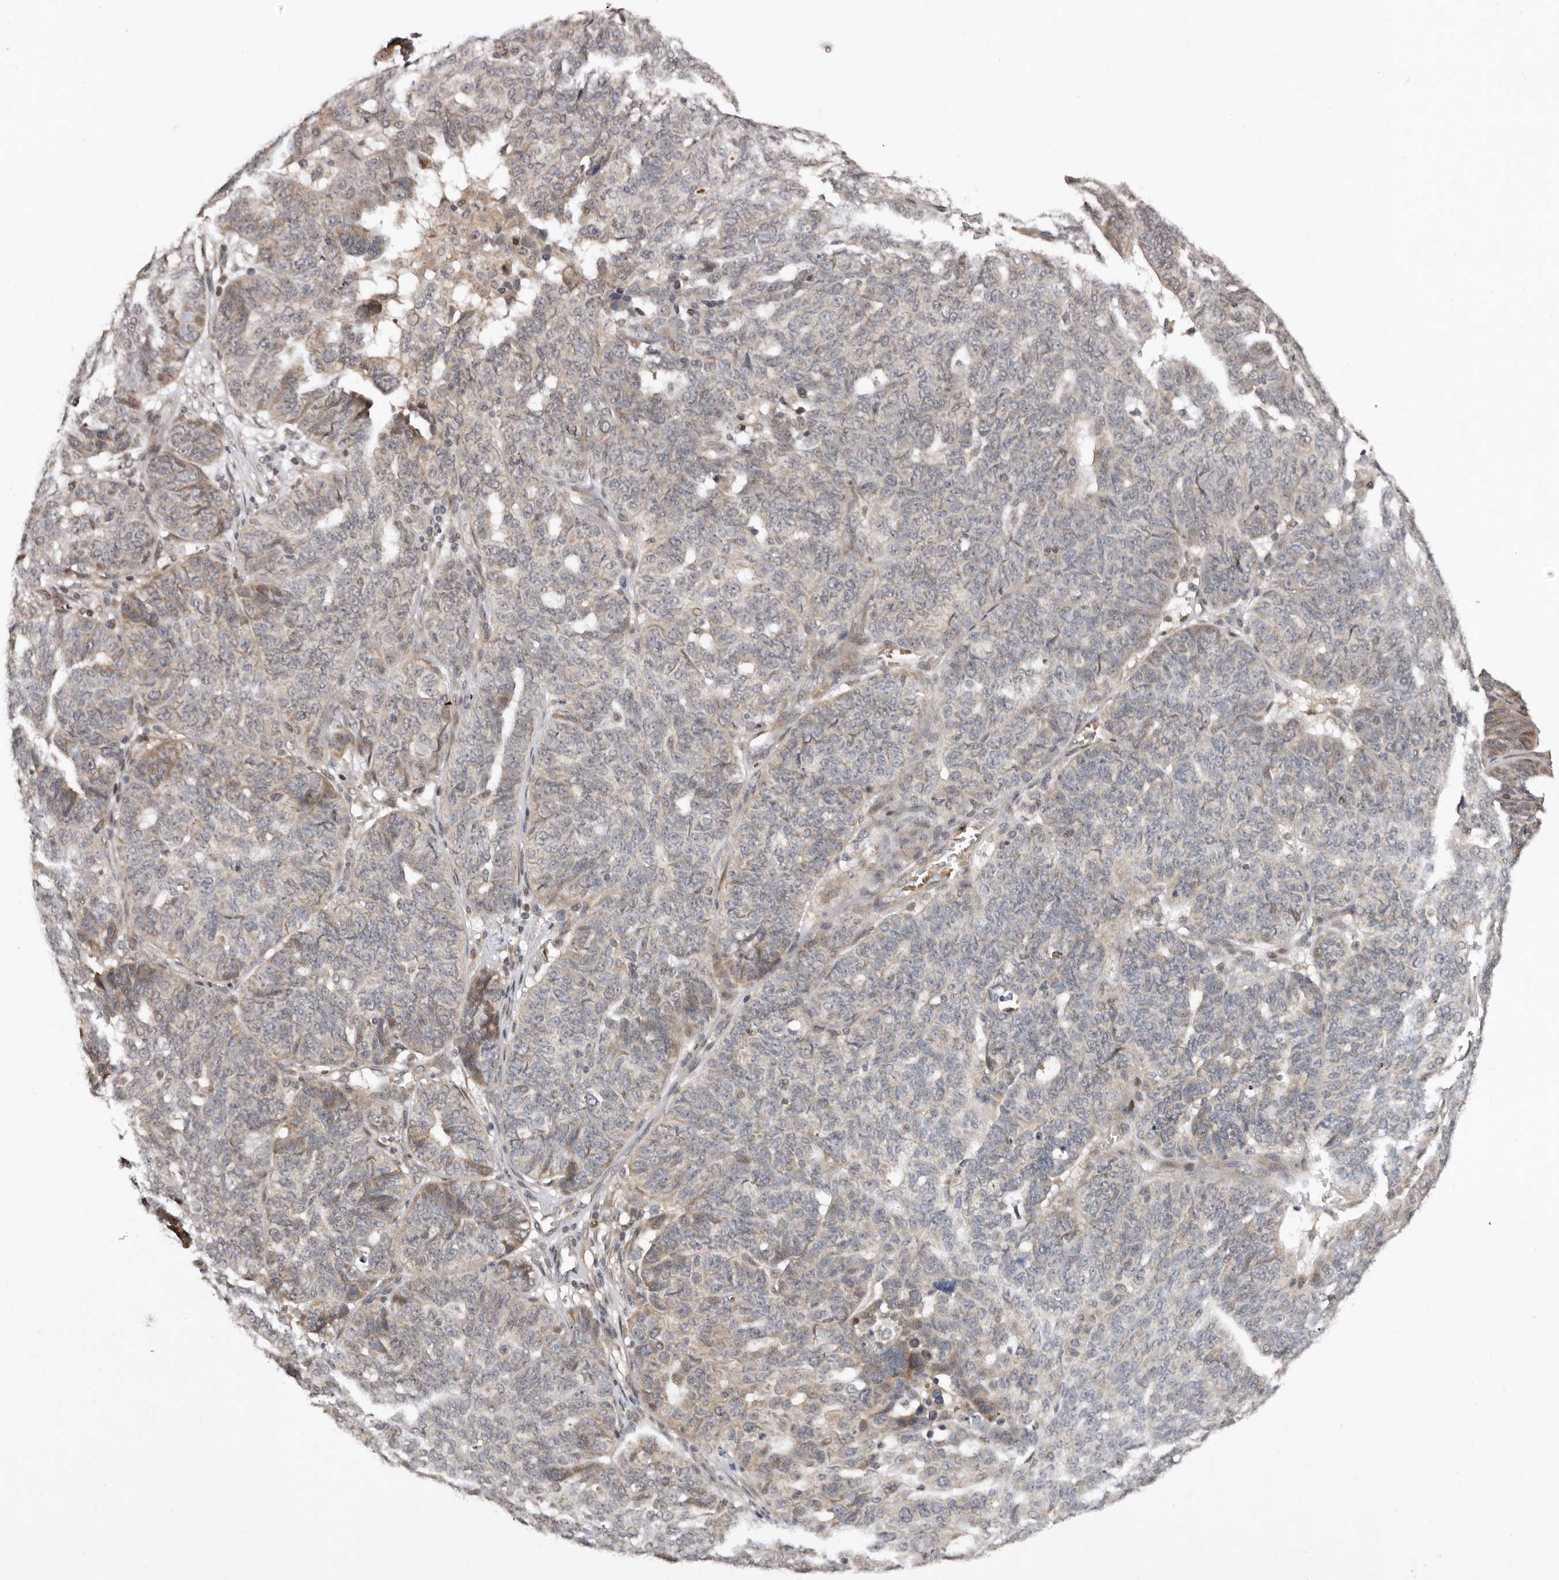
{"staining": {"intensity": "weak", "quantity": "<25%", "location": "cytoplasmic/membranous"}, "tissue": "ovarian cancer", "cell_type": "Tumor cells", "image_type": "cancer", "snomed": [{"axis": "morphology", "description": "Cystadenocarcinoma, serous, NOS"}, {"axis": "topography", "description": "Ovary"}], "caption": "DAB (3,3'-diaminobenzidine) immunohistochemical staining of ovarian cancer reveals no significant positivity in tumor cells. Nuclei are stained in blue.", "gene": "ABL1", "patient": {"sex": "female", "age": 59}}